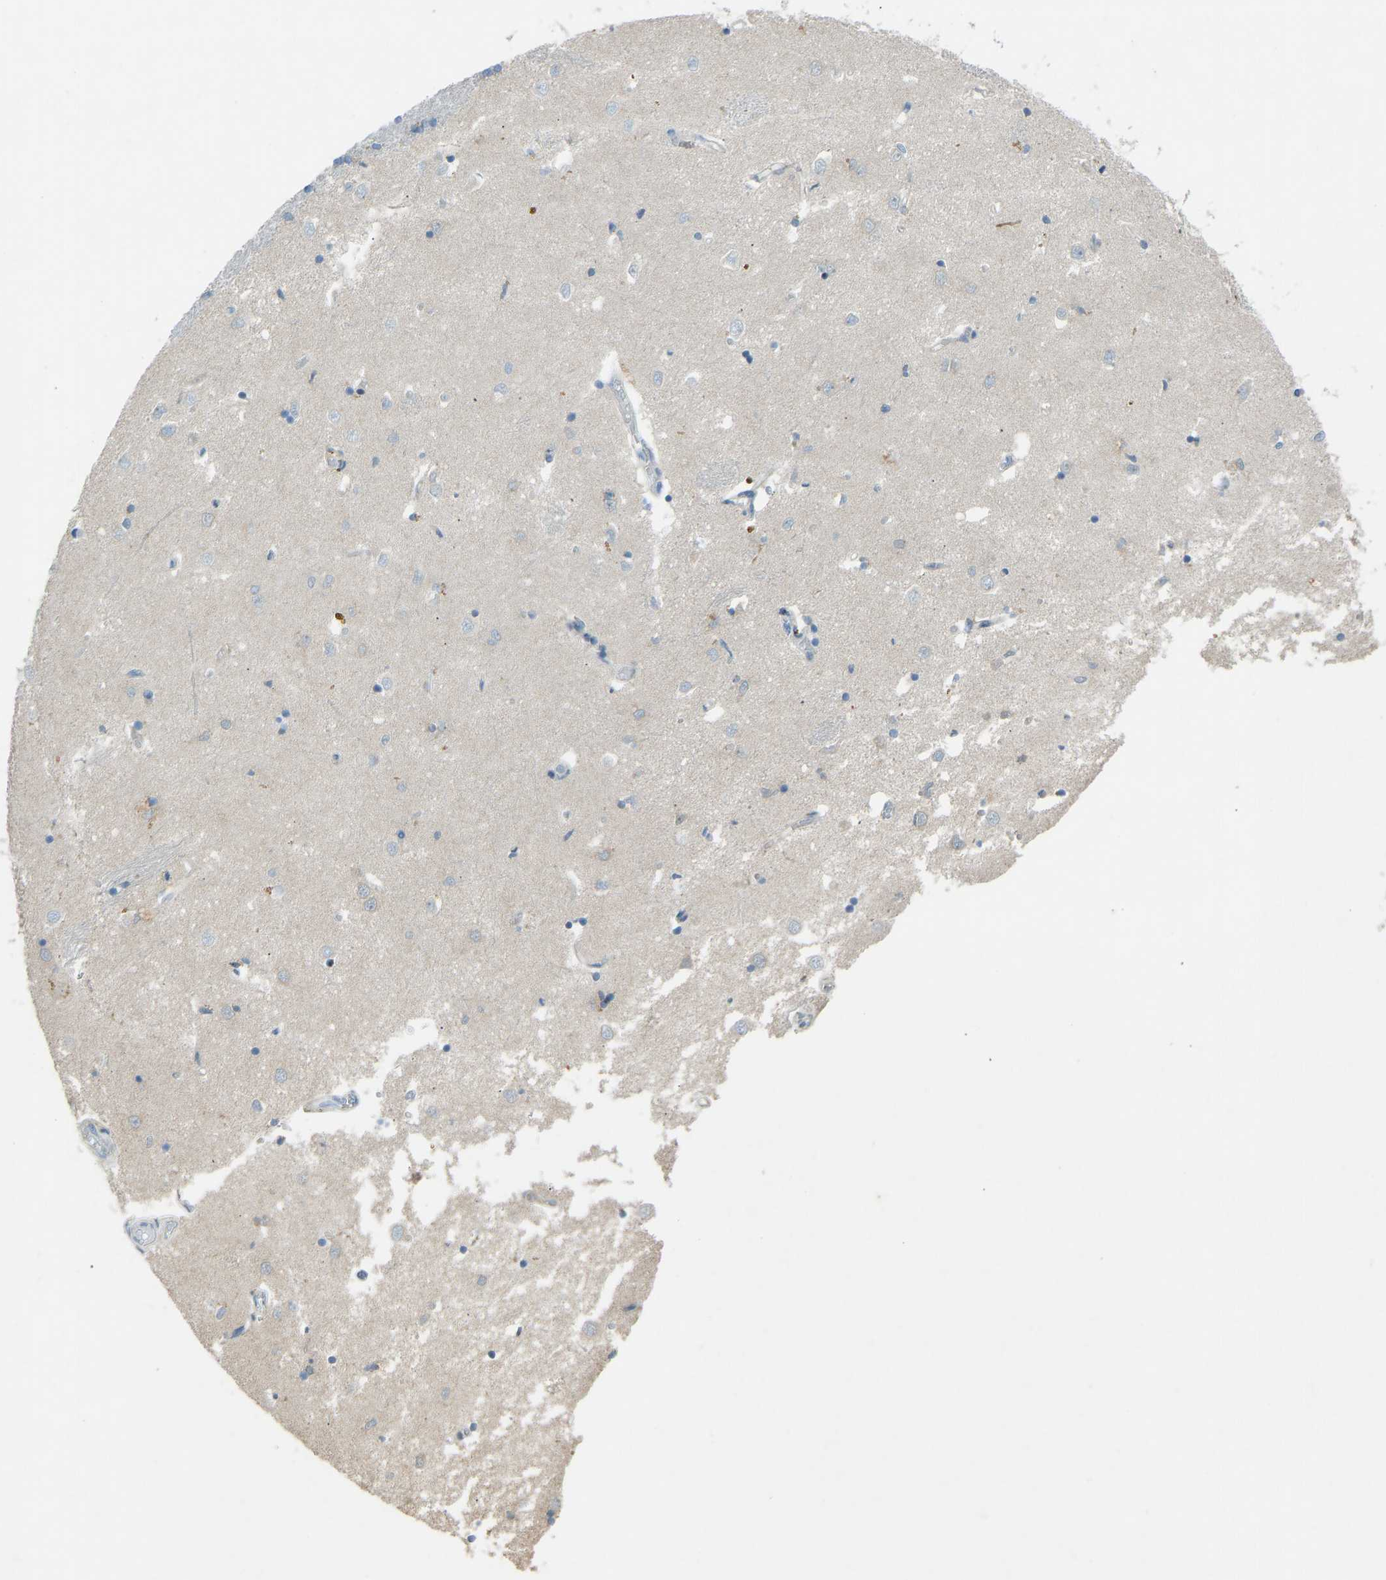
{"staining": {"intensity": "negative", "quantity": "none", "location": "none"}, "tissue": "caudate", "cell_type": "Glial cells", "image_type": "normal", "snomed": [{"axis": "morphology", "description": "Normal tissue, NOS"}, {"axis": "topography", "description": "Lateral ventricle wall"}], "caption": "The photomicrograph demonstrates no significant positivity in glial cells of caudate.", "gene": "FBLN2", "patient": {"sex": "female", "age": 19}}